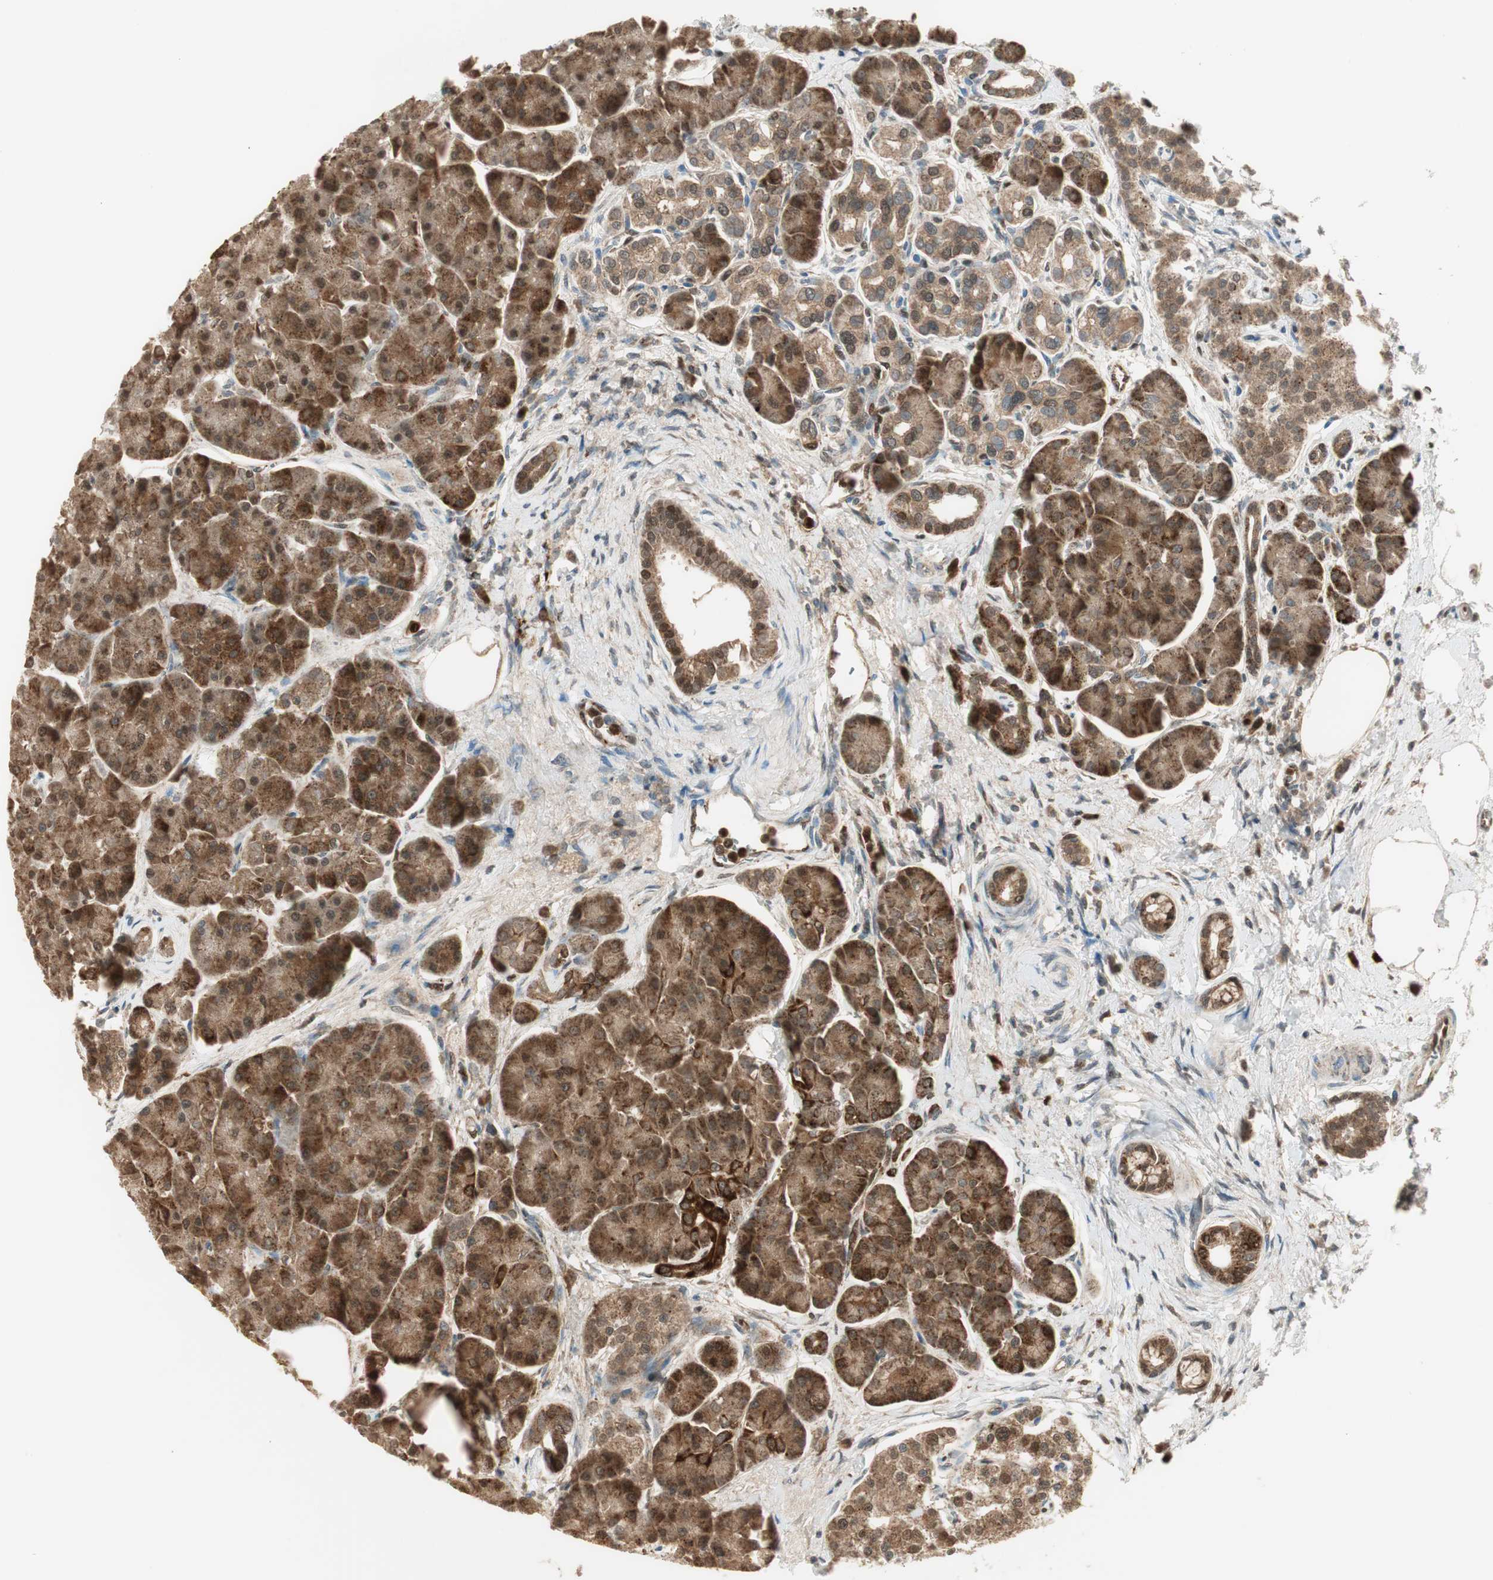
{"staining": {"intensity": "moderate", "quantity": ">75%", "location": "cytoplasmic/membranous,nuclear"}, "tissue": "pancreas", "cell_type": "Exocrine glandular cells", "image_type": "normal", "snomed": [{"axis": "morphology", "description": "Normal tissue, NOS"}, {"axis": "topography", "description": "Pancreas"}], "caption": "Immunohistochemical staining of unremarkable human pancreas demonstrates medium levels of moderate cytoplasmic/membranous,nuclear expression in about >75% of exocrine glandular cells.", "gene": "LTA4H", "patient": {"sex": "female", "age": 70}}